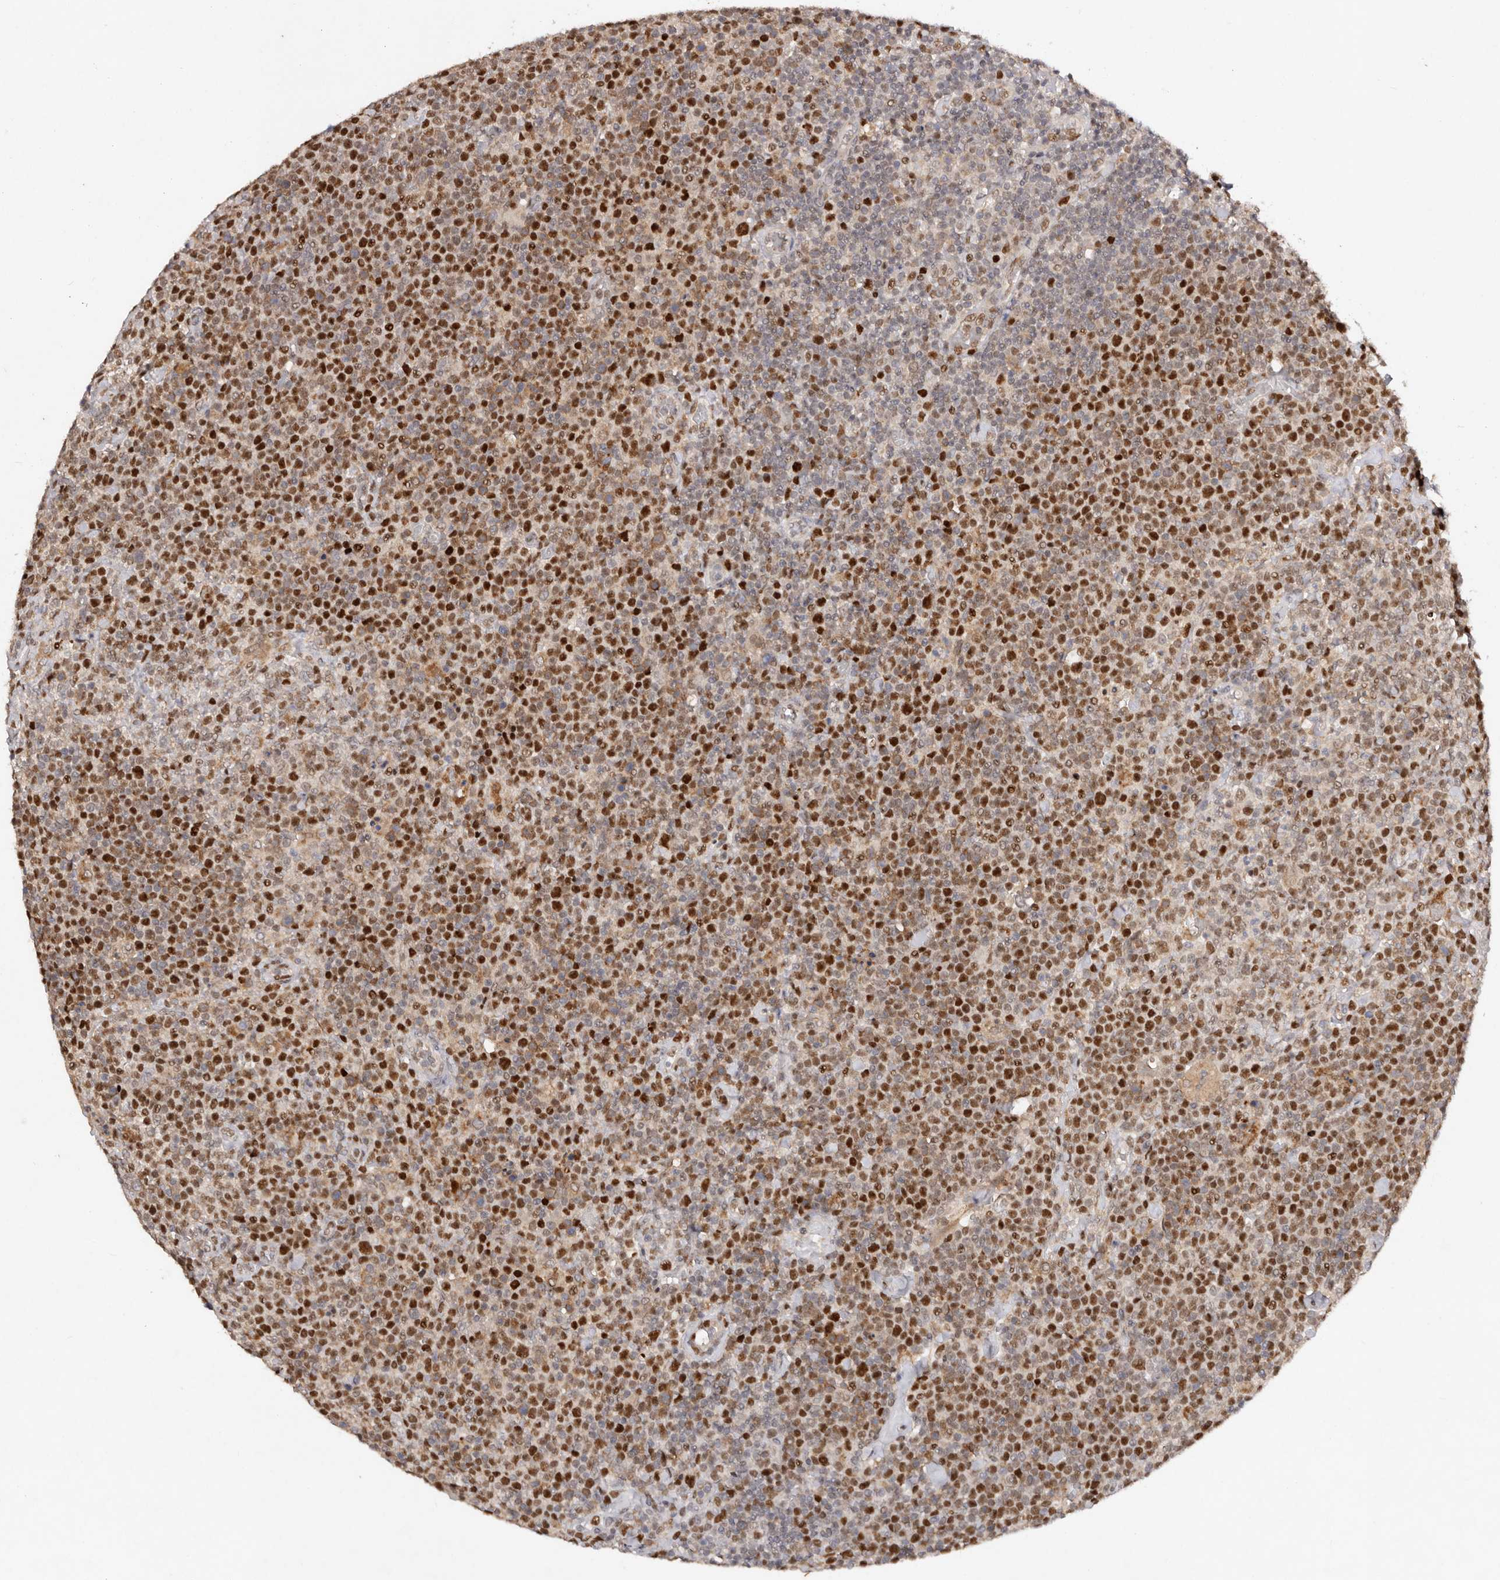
{"staining": {"intensity": "strong", "quantity": ">75%", "location": "nuclear"}, "tissue": "lymphoma", "cell_type": "Tumor cells", "image_type": "cancer", "snomed": [{"axis": "morphology", "description": "Malignant lymphoma, non-Hodgkin's type, High grade"}, {"axis": "topography", "description": "Lymph node"}], "caption": "Brown immunohistochemical staining in high-grade malignant lymphoma, non-Hodgkin's type exhibits strong nuclear staining in approximately >75% of tumor cells.", "gene": "KLF7", "patient": {"sex": "male", "age": 61}}